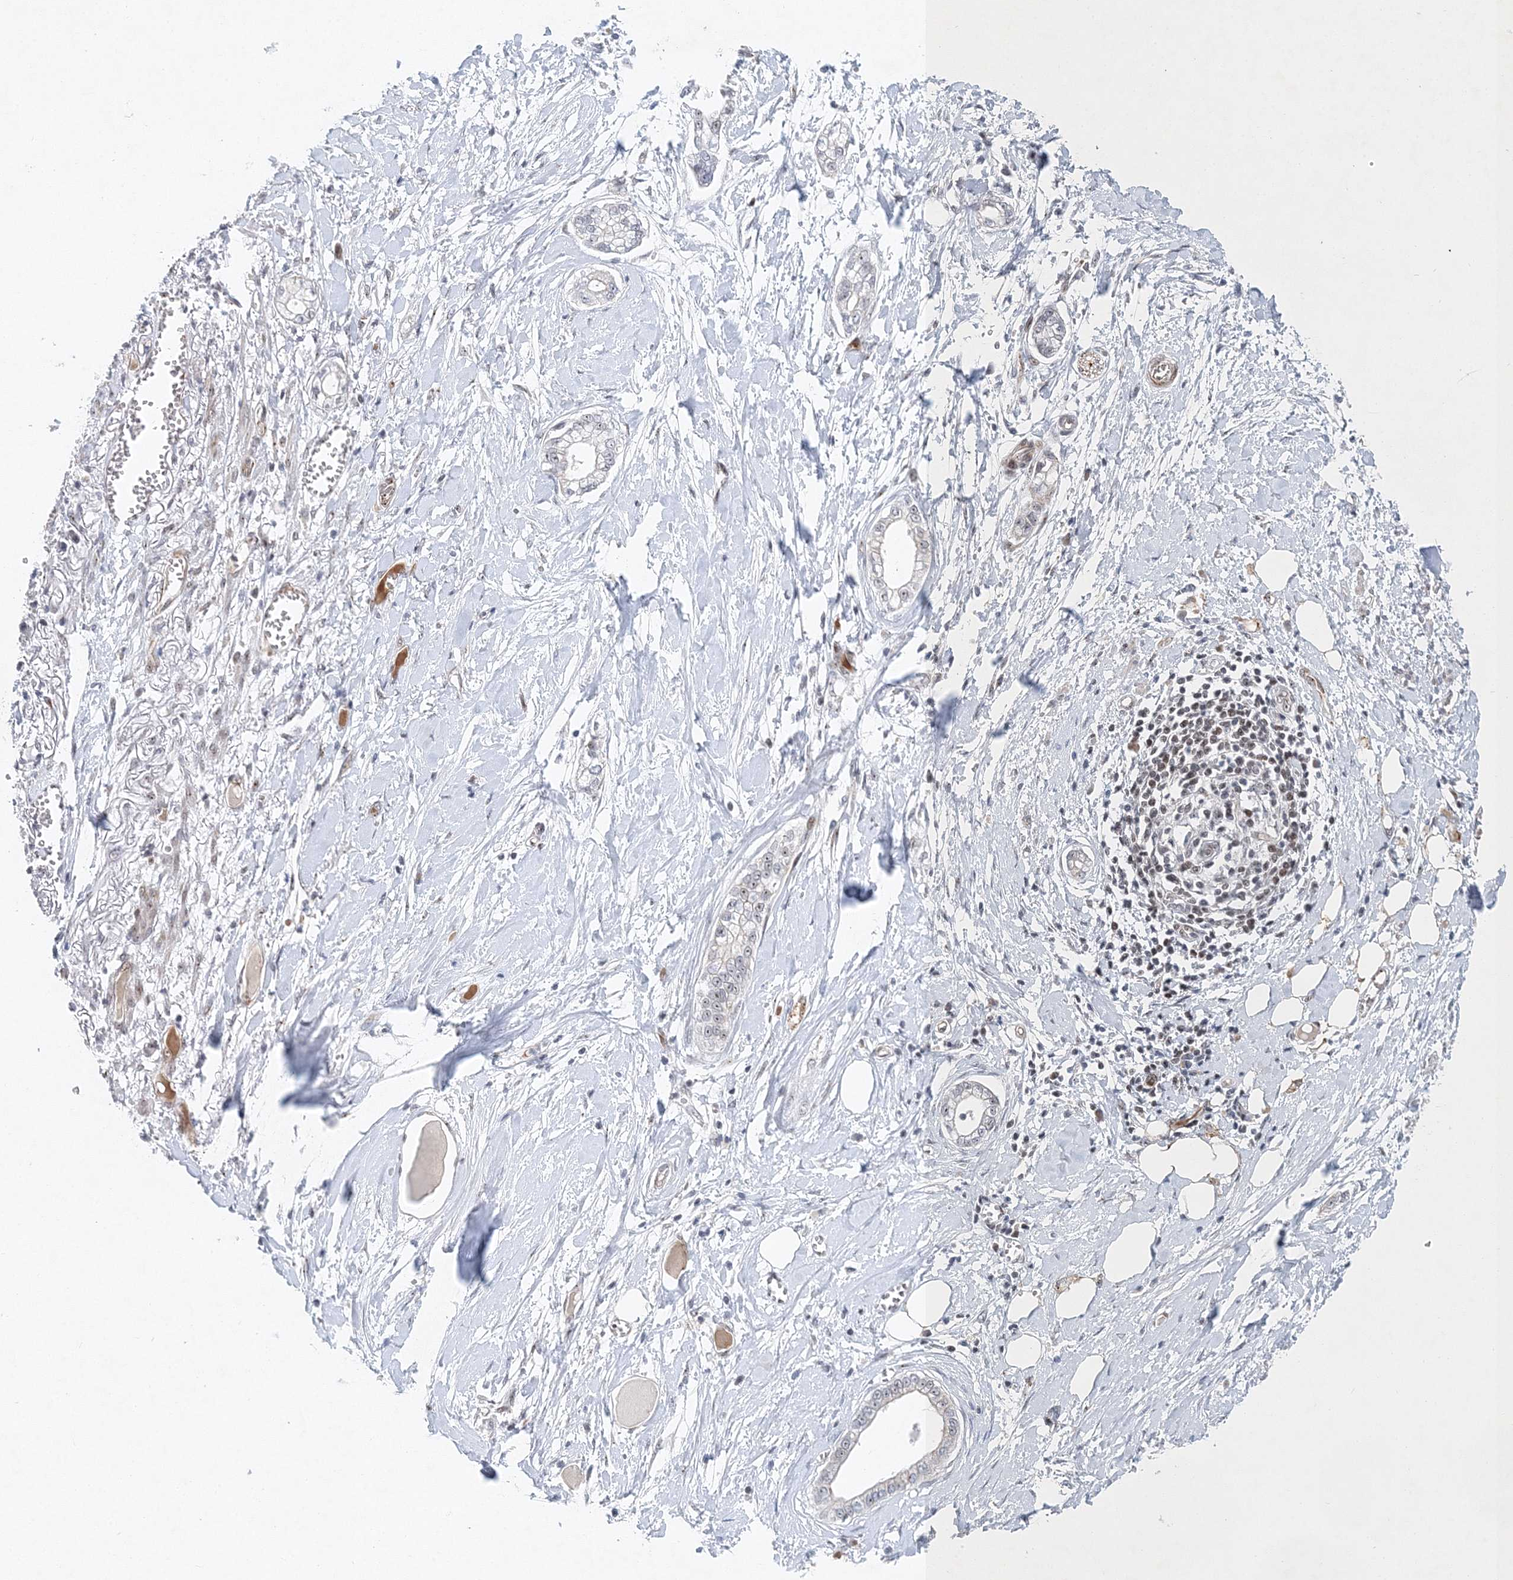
{"staining": {"intensity": "negative", "quantity": "none", "location": "none"}, "tissue": "pancreatic cancer", "cell_type": "Tumor cells", "image_type": "cancer", "snomed": [{"axis": "morphology", "description": "Adenocarcinoma, NOS"}, {"axis": "topography", "description": "Pancreas"}], "caption": "Immunohistochemistry (IHC) of adenocarcinoma (pancreatic) exhibits no positivity in tumor cells.", "gene": "UIMC1", "patient": {"sex": "male", "age": 68}}